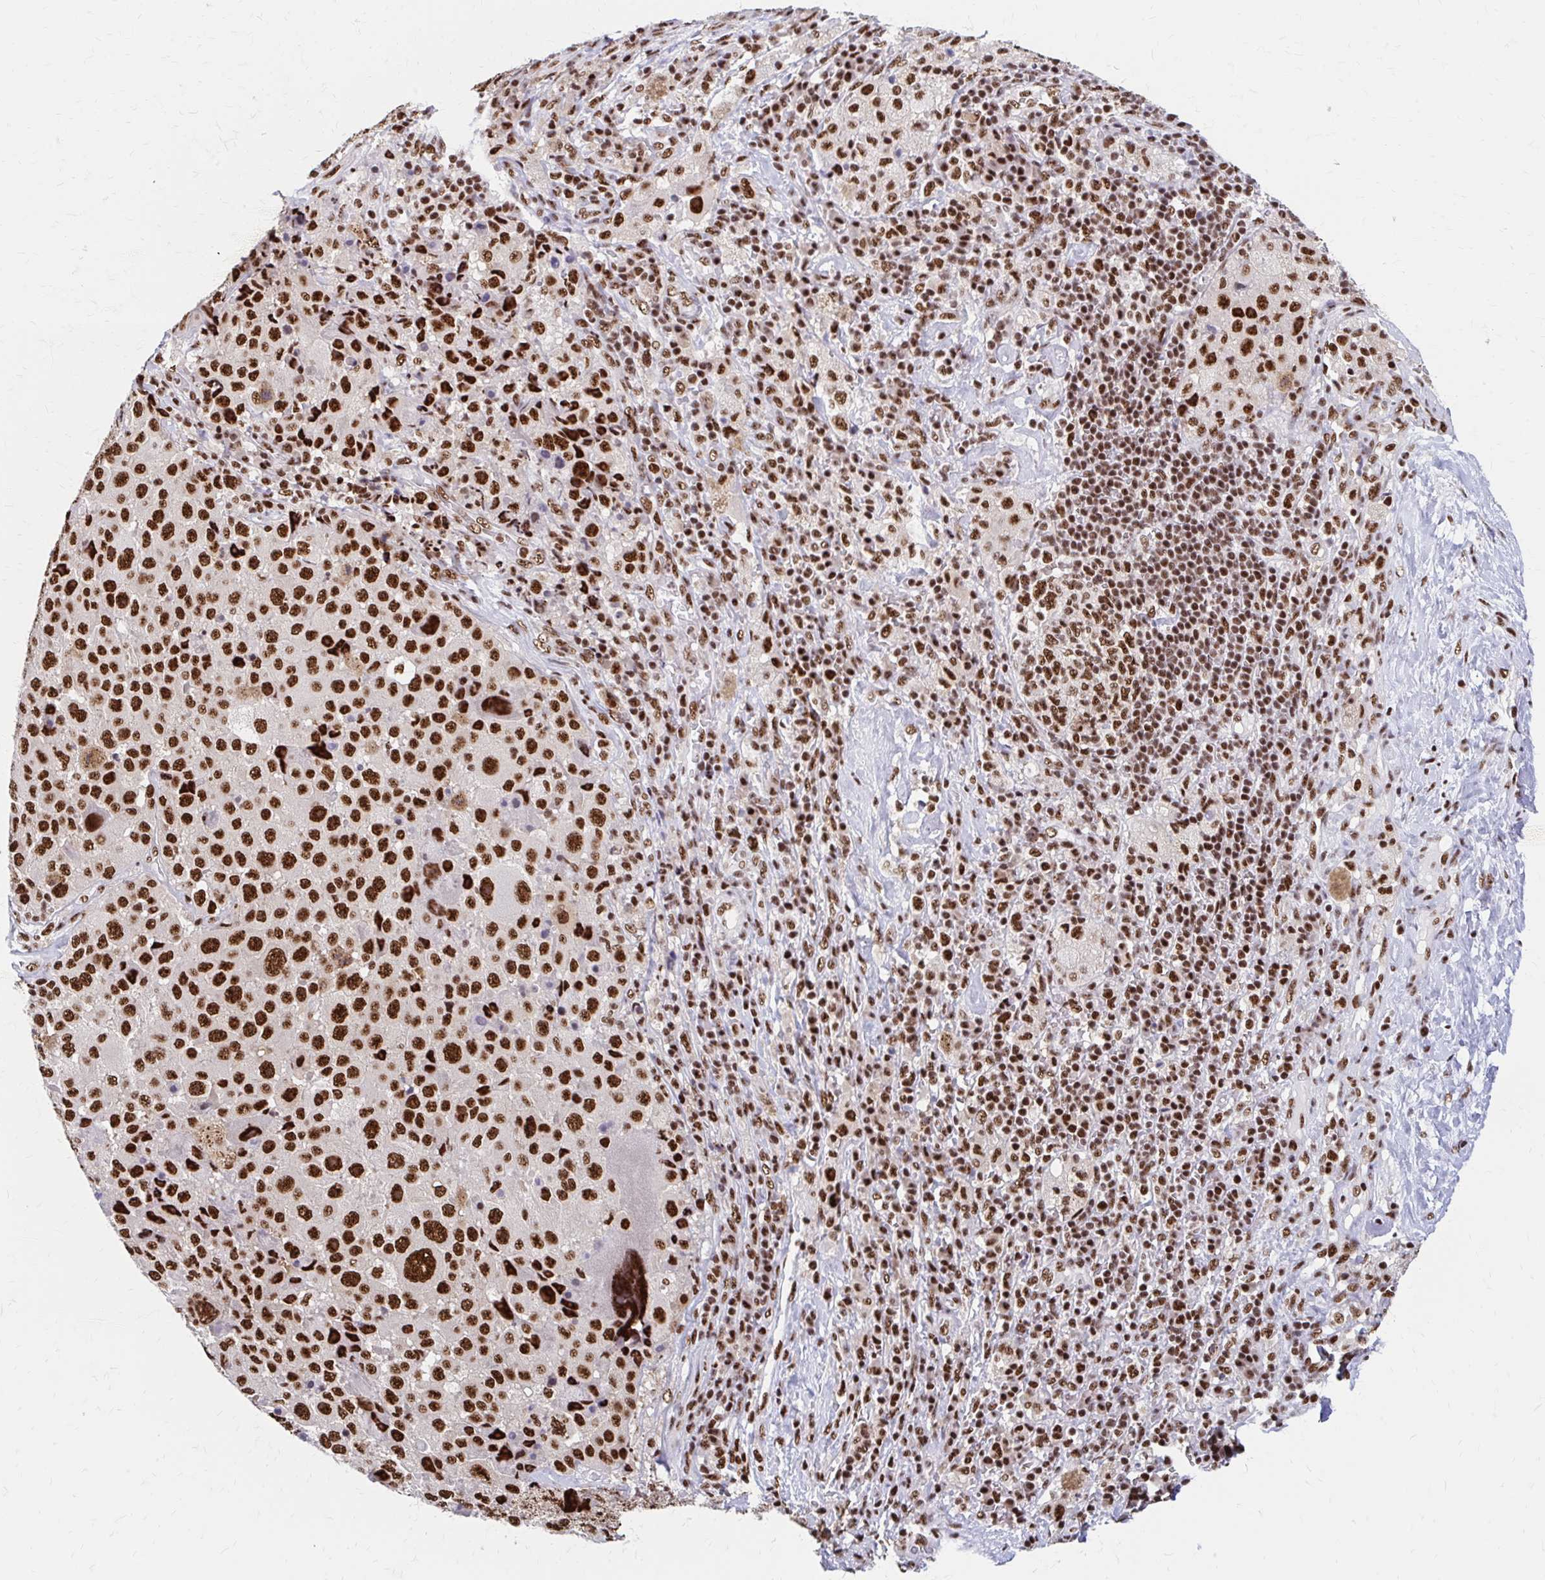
{"staining": {"intensity": "strong", "quantity": ">75%", "location": "nuclear"}, "tissue": "melanoma", "cell_type": "Tumor cells", "image_type": "cancer", "snomed": [{"axis": "morphology", "description": "Malignant melanoma, Metastatic site"}, {"axis": "topography", "description": "Lymph node"}], "caption": "This histopathology image exhibits IHC staining of human malignant melanoma (metastatic site), with high strong nuclear expression in about >75% of tumor cells.", "gene": "CNKSR3", "patient": {"sex": "male", "age": 62}}